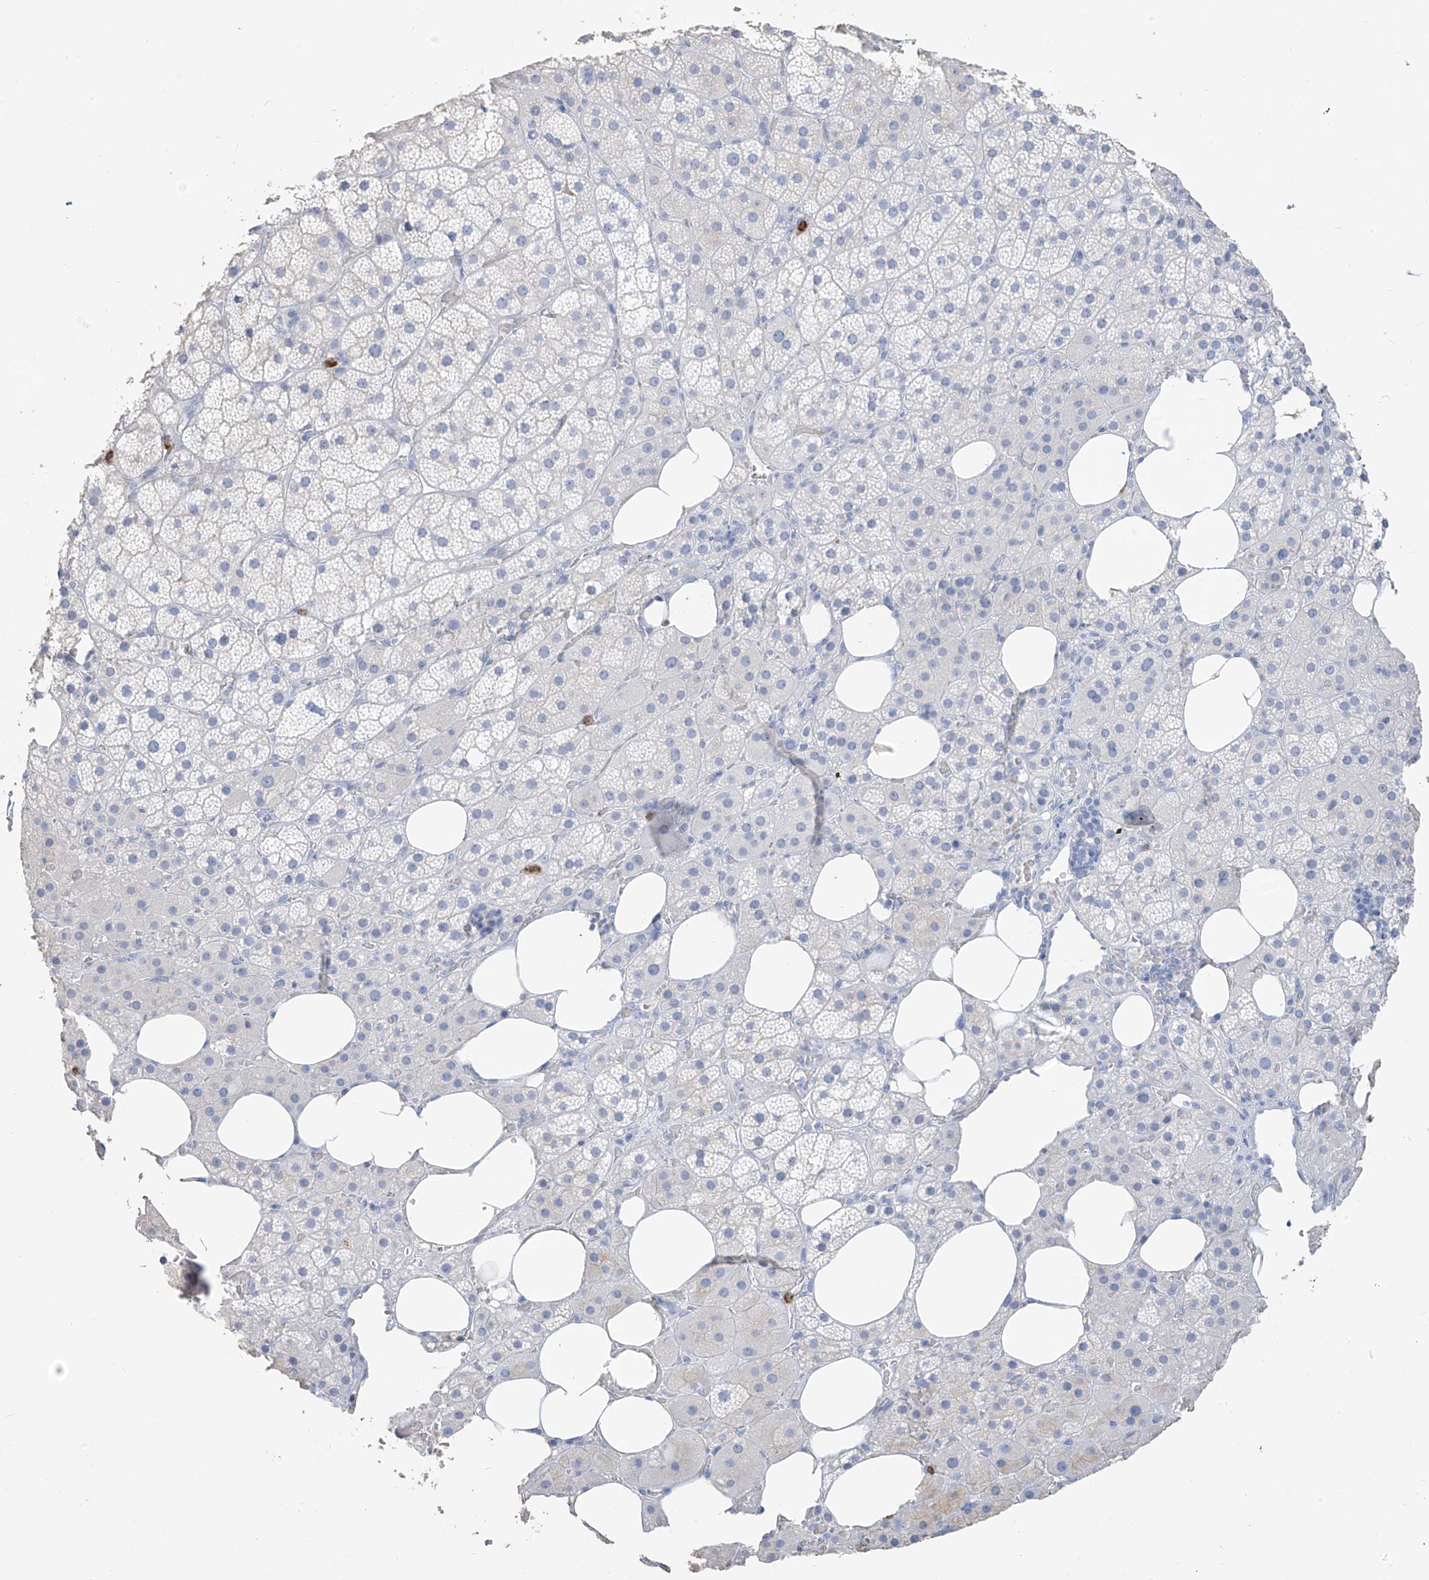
{"staining": {"intensity": "negative", "quantity": "none", "location": "none"}, "tissue": "adrenal gland", "cell_type": "Glandular cells", "image_type": "normal", "snomed": [{"axis": "morphology", "description": "Normal tissue, NOS"}, {"axis": "topography", "description": "Adrenal gland"}], "caption": "The image displays no staining of glandular cells in benign adrenal gland.", "gene": "PAFAH1B3", "patient": {"sex": "female", "age": 59}}